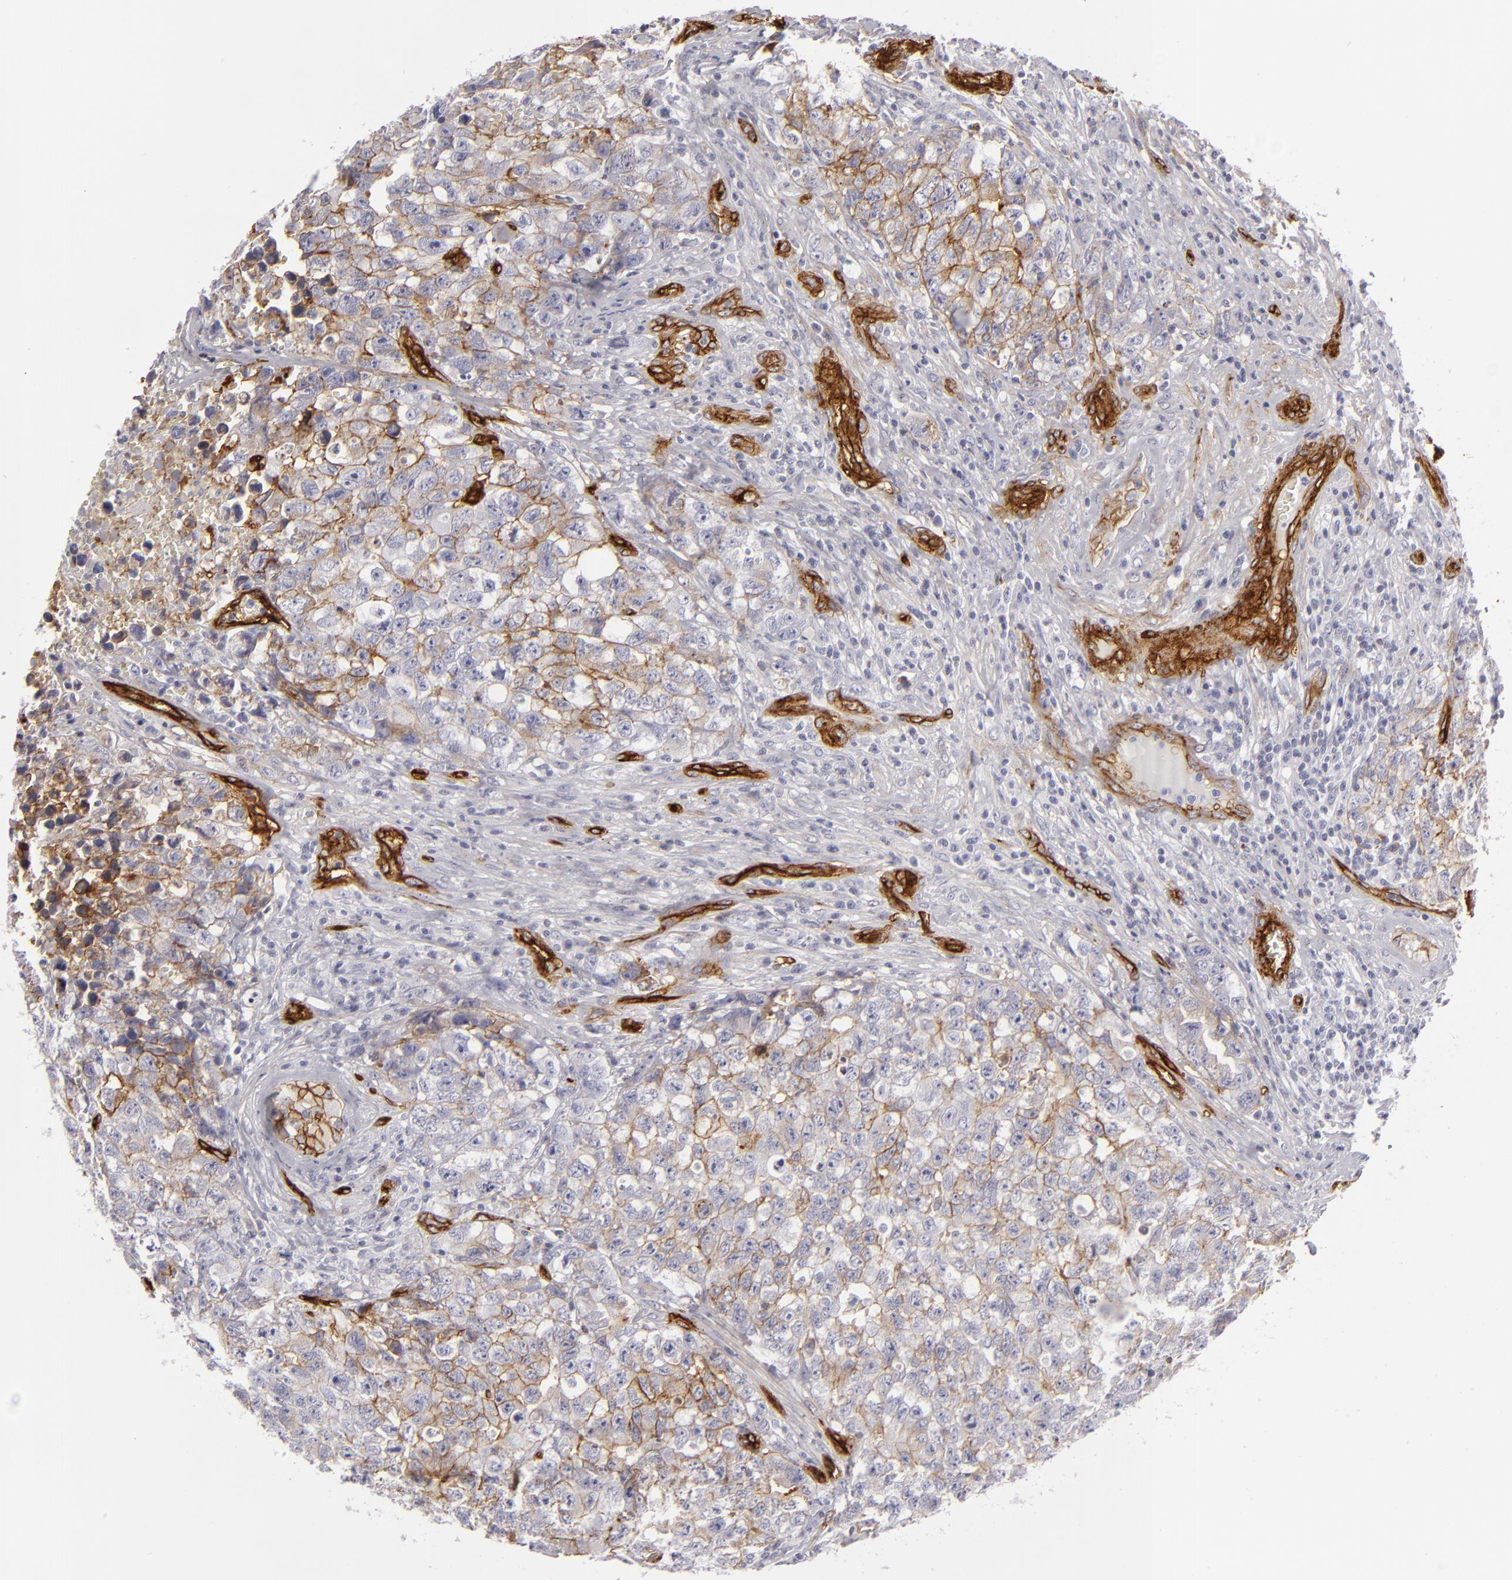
{"staining": {"intensity": "weak", "quantity": "25%-75%", "location": "cytoplasmic/membranous"}, "tissue": "testis cancer", "cell_type": "Tumor cells", "image_type": "cancer", "snomed": [{"axis": "morphology", "description": "Carcinoma, Embryonal, NOS"}, {"axis": "topography", "description": "Testis"}], "caption": "Testis cancer (embryonal carcinoma) tissue reveals weak cytoplasmic/membranous staining in about 25%-75% of tumor cells, visualized by immunohistochemistry.", "gene": "MCAM", "patient": {"sex": "male", "age": 31}}